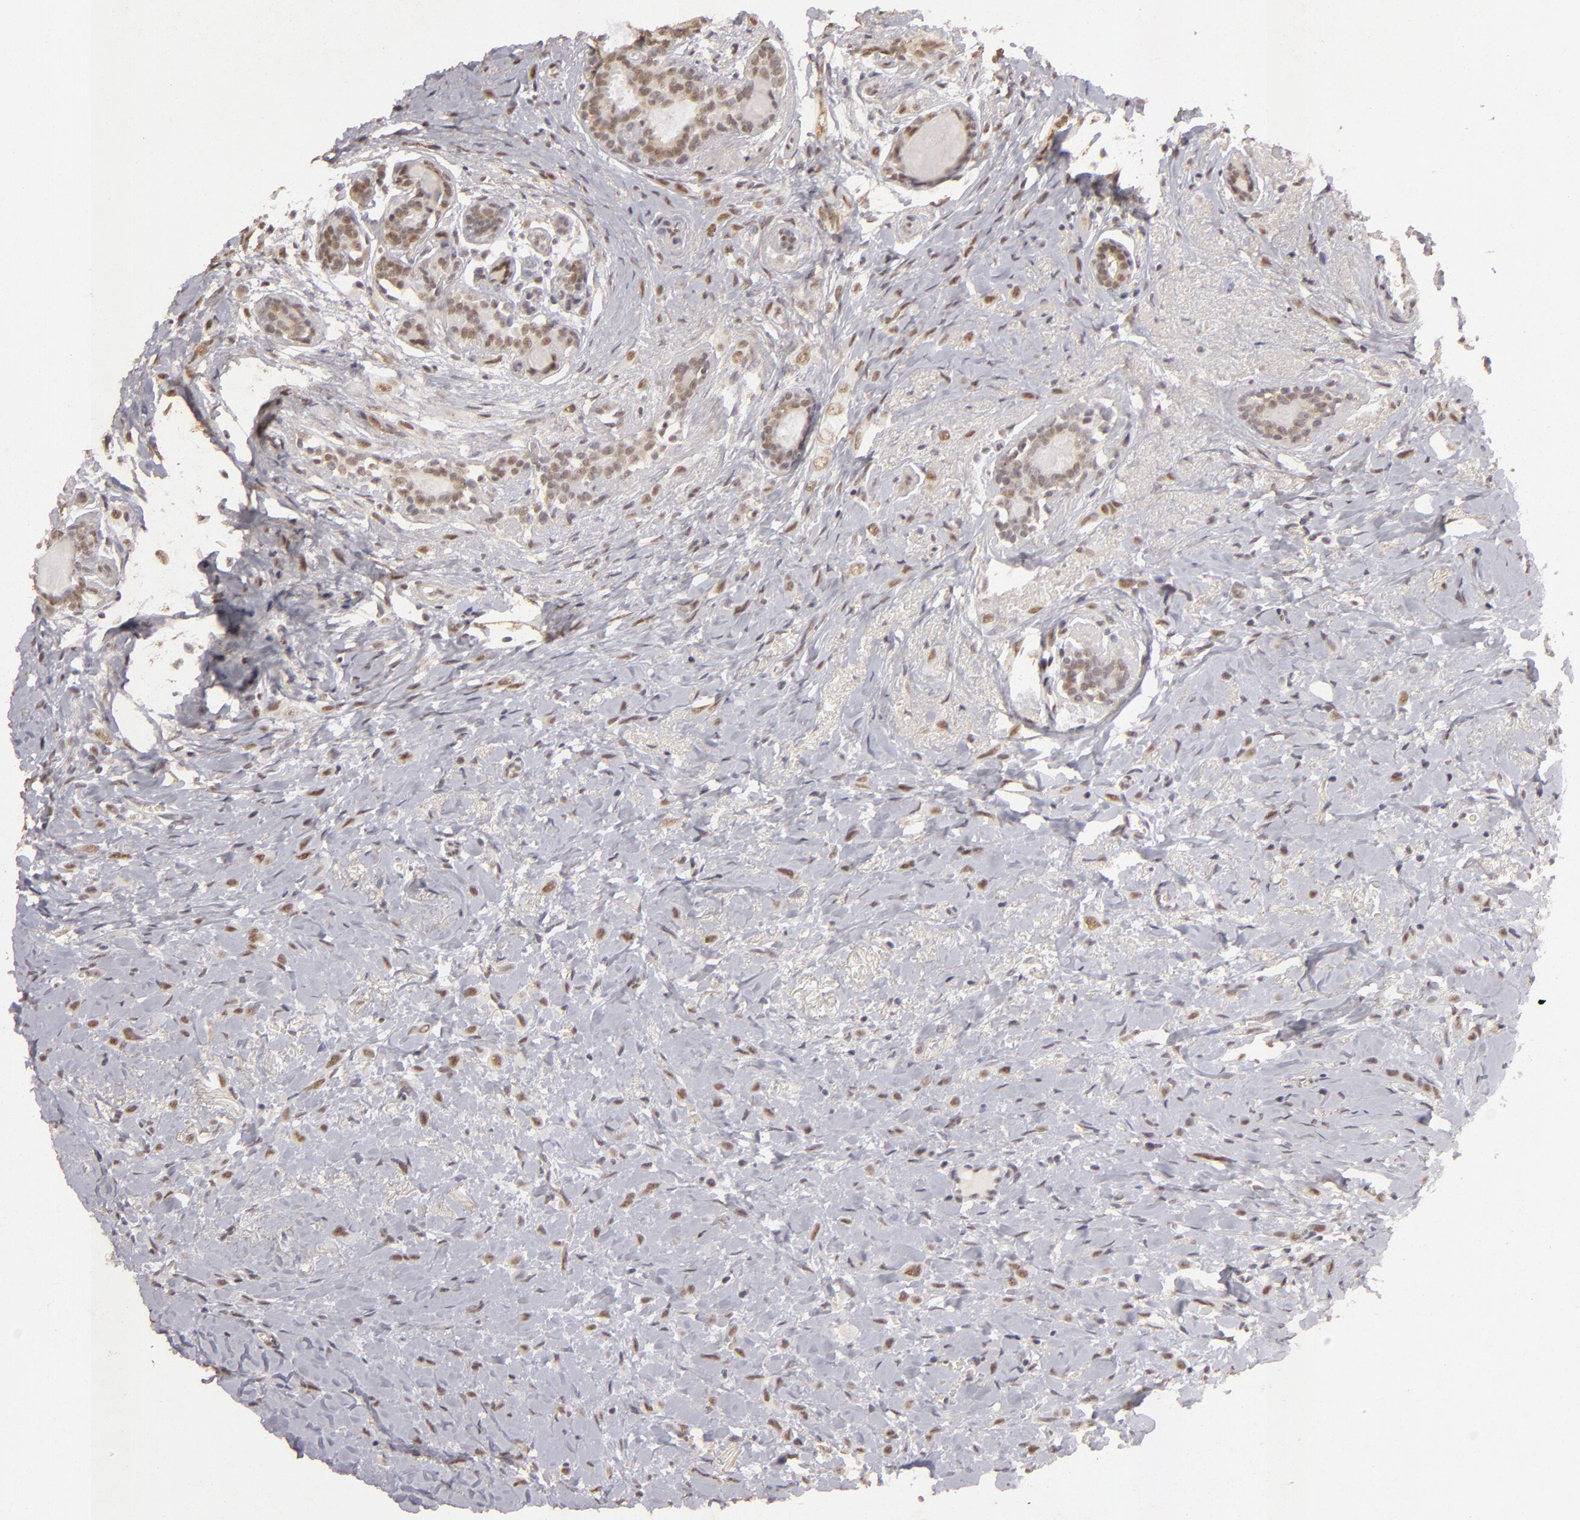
{"staining": {"intensity": "weak", "quantity": "25%-75%", "location": "nuclear"}, "tissue": "breast cancer", "cell_type": "Tumor cells", "image_type": "cancer", "snomed": [{"axis": "morphology", "description": "Lobular carcinoma"}, {"axis": "topography", "description": "Breast"}], "caption": "Protein staining reveals weak nuclear staining in about 25%-75% of tumor cells in breast lobular carcinoma.", "gene": "CBX3", "patient": {"sex": "female", "age": 57}}